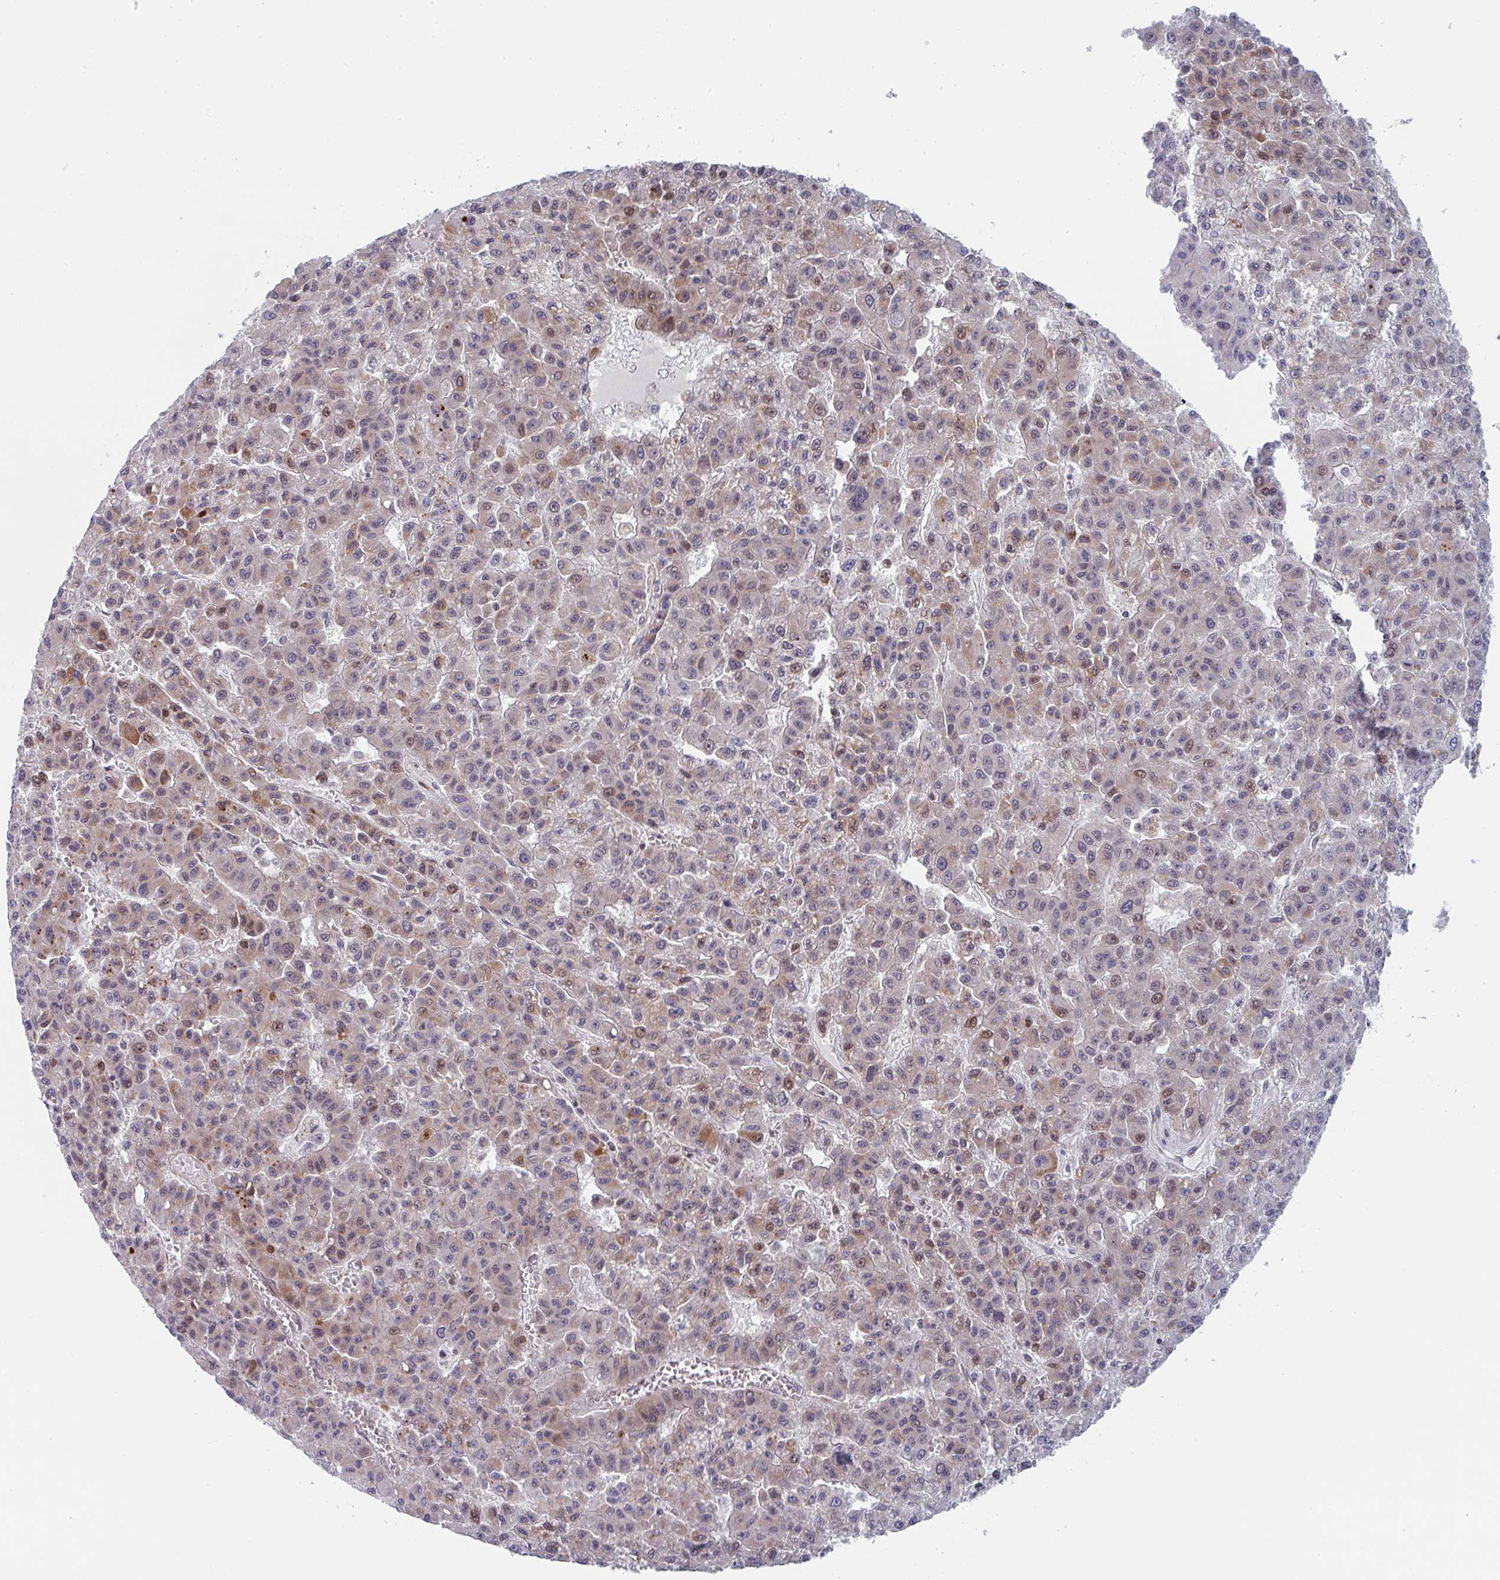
{"staining": {"intensity": "weak", "quantity": "25%-75%", "location": "cytoplasmic/membranous,nuclear"}, "tissue": "liver cancer", "cell_type": "Tumor cells", "image_type": "cancer", "snomed": [{"axis": "morphology", "description": "Carcinoma, Hepatocellular, NOS"}, {"axis": "topography", "description": "Liver"}], "caption": "An immunohistochemistry (IHC) histopathology image of tumor tissue is shown. Protein staining in brown labels weak cytoplasmic/membranous and nuclear positivity in hepatocellular carcinoma (liver) within tumor cells.", "gene": "PRKCH", "patient": {"sex": "male", "age": 70}}